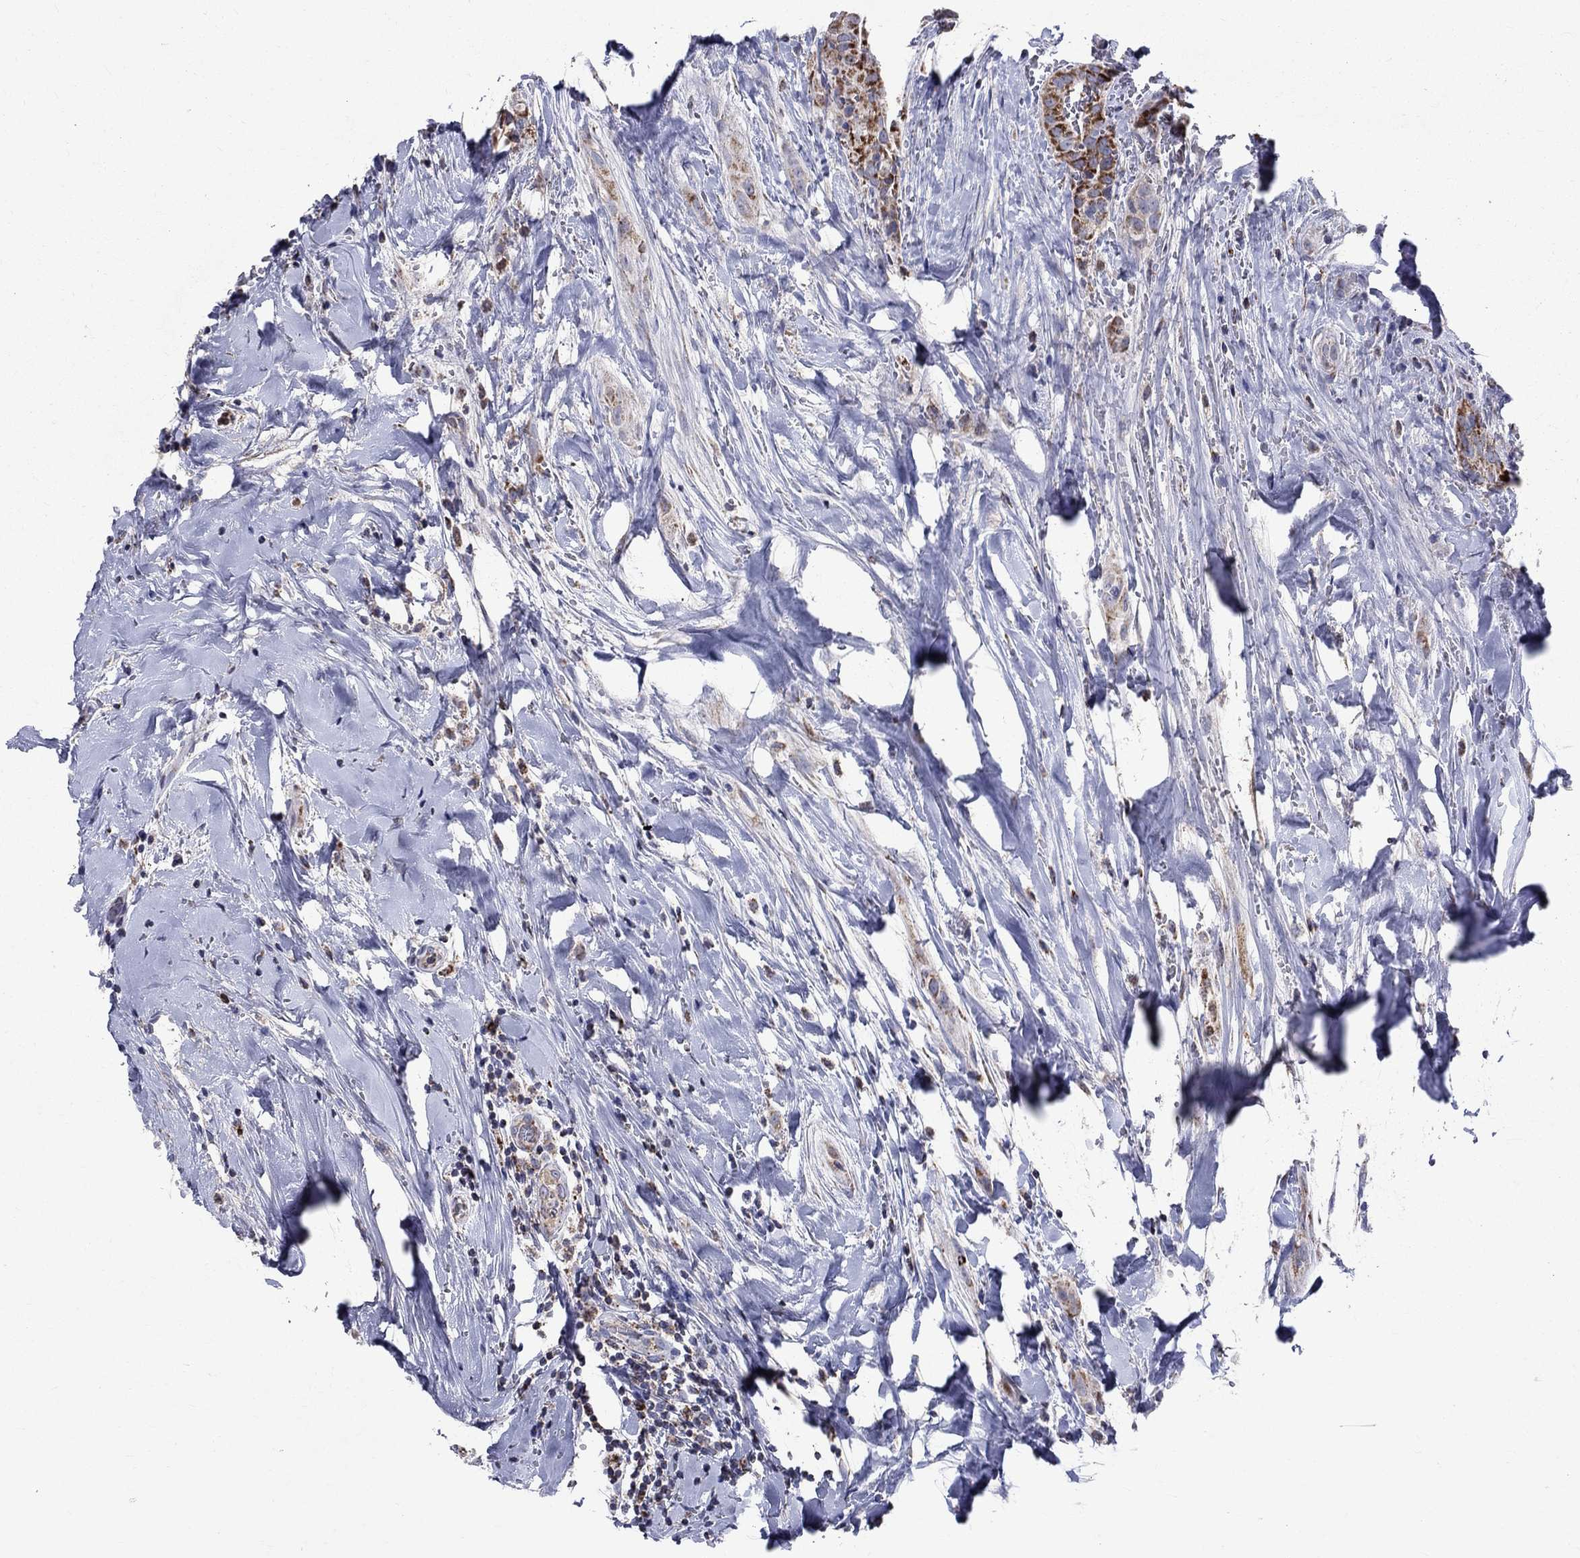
{"staining": {"intensity": "strong", "quantity": ">75%", "location": "cytoplasmic/membranous"}, "tissue": "thyroid cancer", "cell_type": "Tumor cells", "image_type": "cancer", "snomed": [{"axis": "morphology", "description": "Papillary adenocarcinoma, NOS"}, {"axis": "topography", "description": "Thyroid gland"}], "caption": "A micrograph of thyroid cancer stained for a protein exhibits strong cytoplasmic/membranous brown staining in tumor cells. The staining was performed using DAB to visualize the protein expression in brown, while the nuclei were stained in blue with hematoxylin (Magnification: 20x).", "gene": "SLC4A10", "patient": {"sex": "male", "age": 61}}